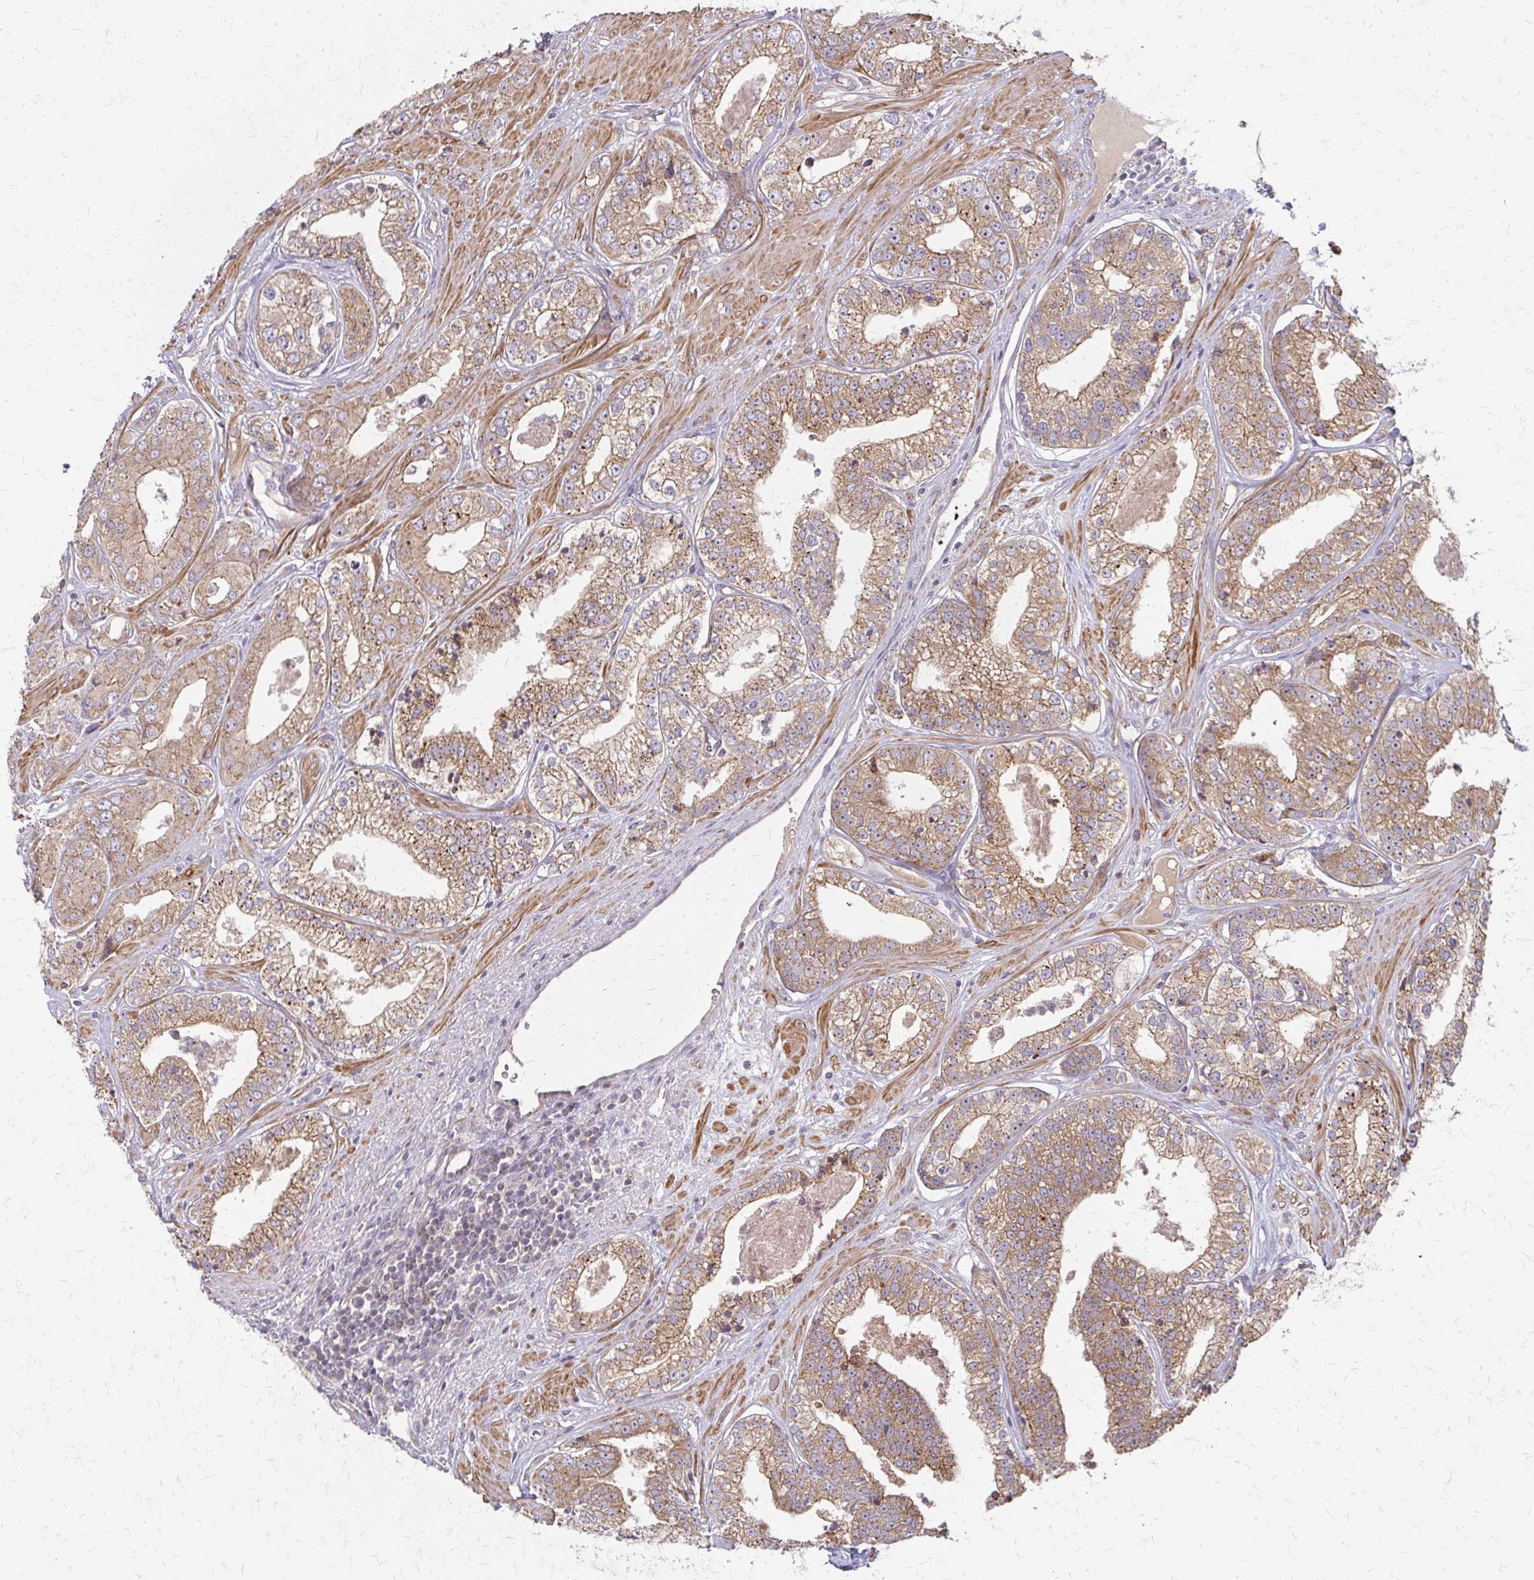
{"staining": {"intensity": "moderate", "quantity": ">75%", "location": "cytoplasmic/membranous"}, "tissue": "prostate cancer", "cell_type": "Tumor cells", "image_type": "cancer", "snomed": [{"axis": "morphology", "description": "Adenocarcinoma, Low grade"}, {"axis": "topography", "description": "Prostate"}], "caption": "Immunohistochemical staining of prostate low-grade adenocarcinoma shows moderate cytoplasmic/membranous protein positivity in approximately >75% of tumor cells.", "gene": "ZNF383", "patient": {"sex": "male", "age": 60}}